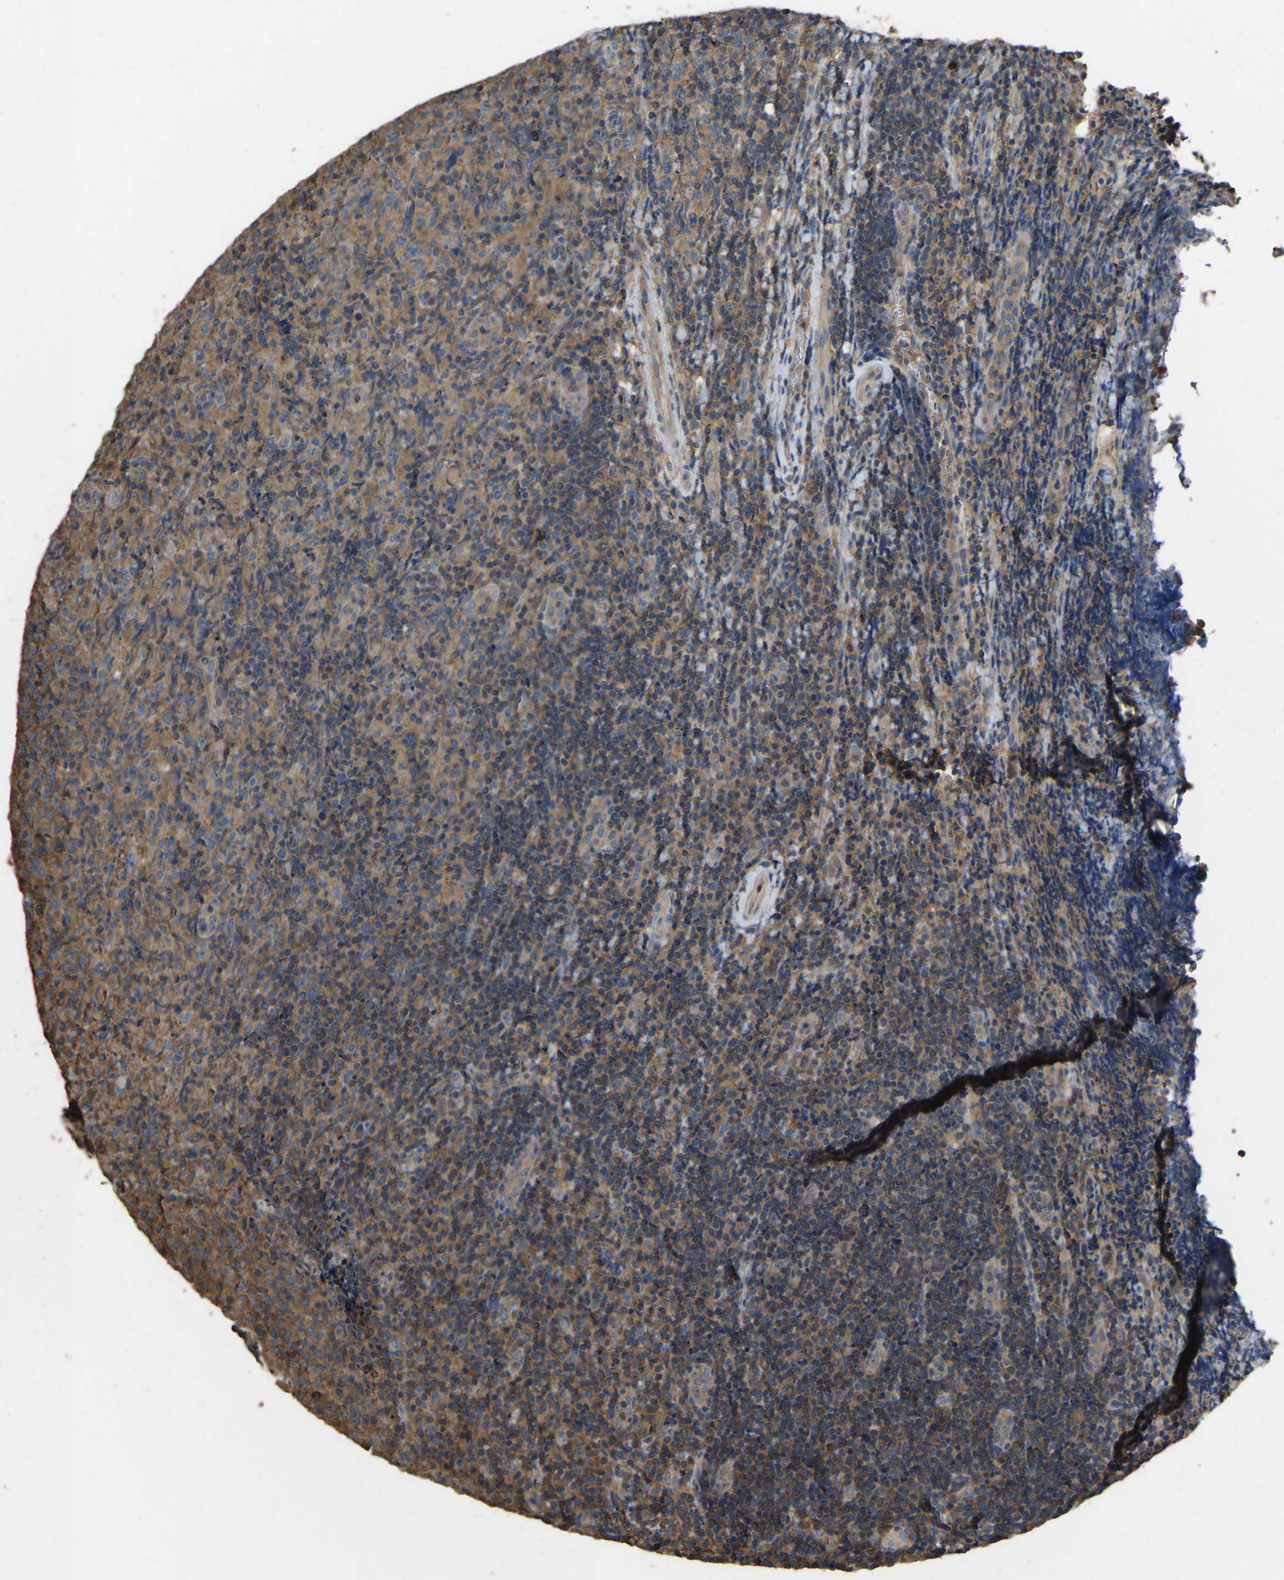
{"staining": {"intensity": "moderate", "quantity": "25%-75%", "location": "cytoplasmic/membranous"}, "tissue": "lymphoma", "cell_type": "Tumor cells", "image_type": "cancer", "snomed": [{"axis": "morphology", "description": "Malignant lymphoma, non-Hodgkin's type, High grade"}, {"axis": "topography", "description": "Tonsil"}], "caption": "Brown immunohistochemical staining in malignant lymphoma, non-Hodgkin's type (high-grade) shows moderate cytoplasmic/membranous staining in approximately 25%-75% of tumor cells.", "gene": "FHIT", "patient": {"sex": "female", "age": 36}}